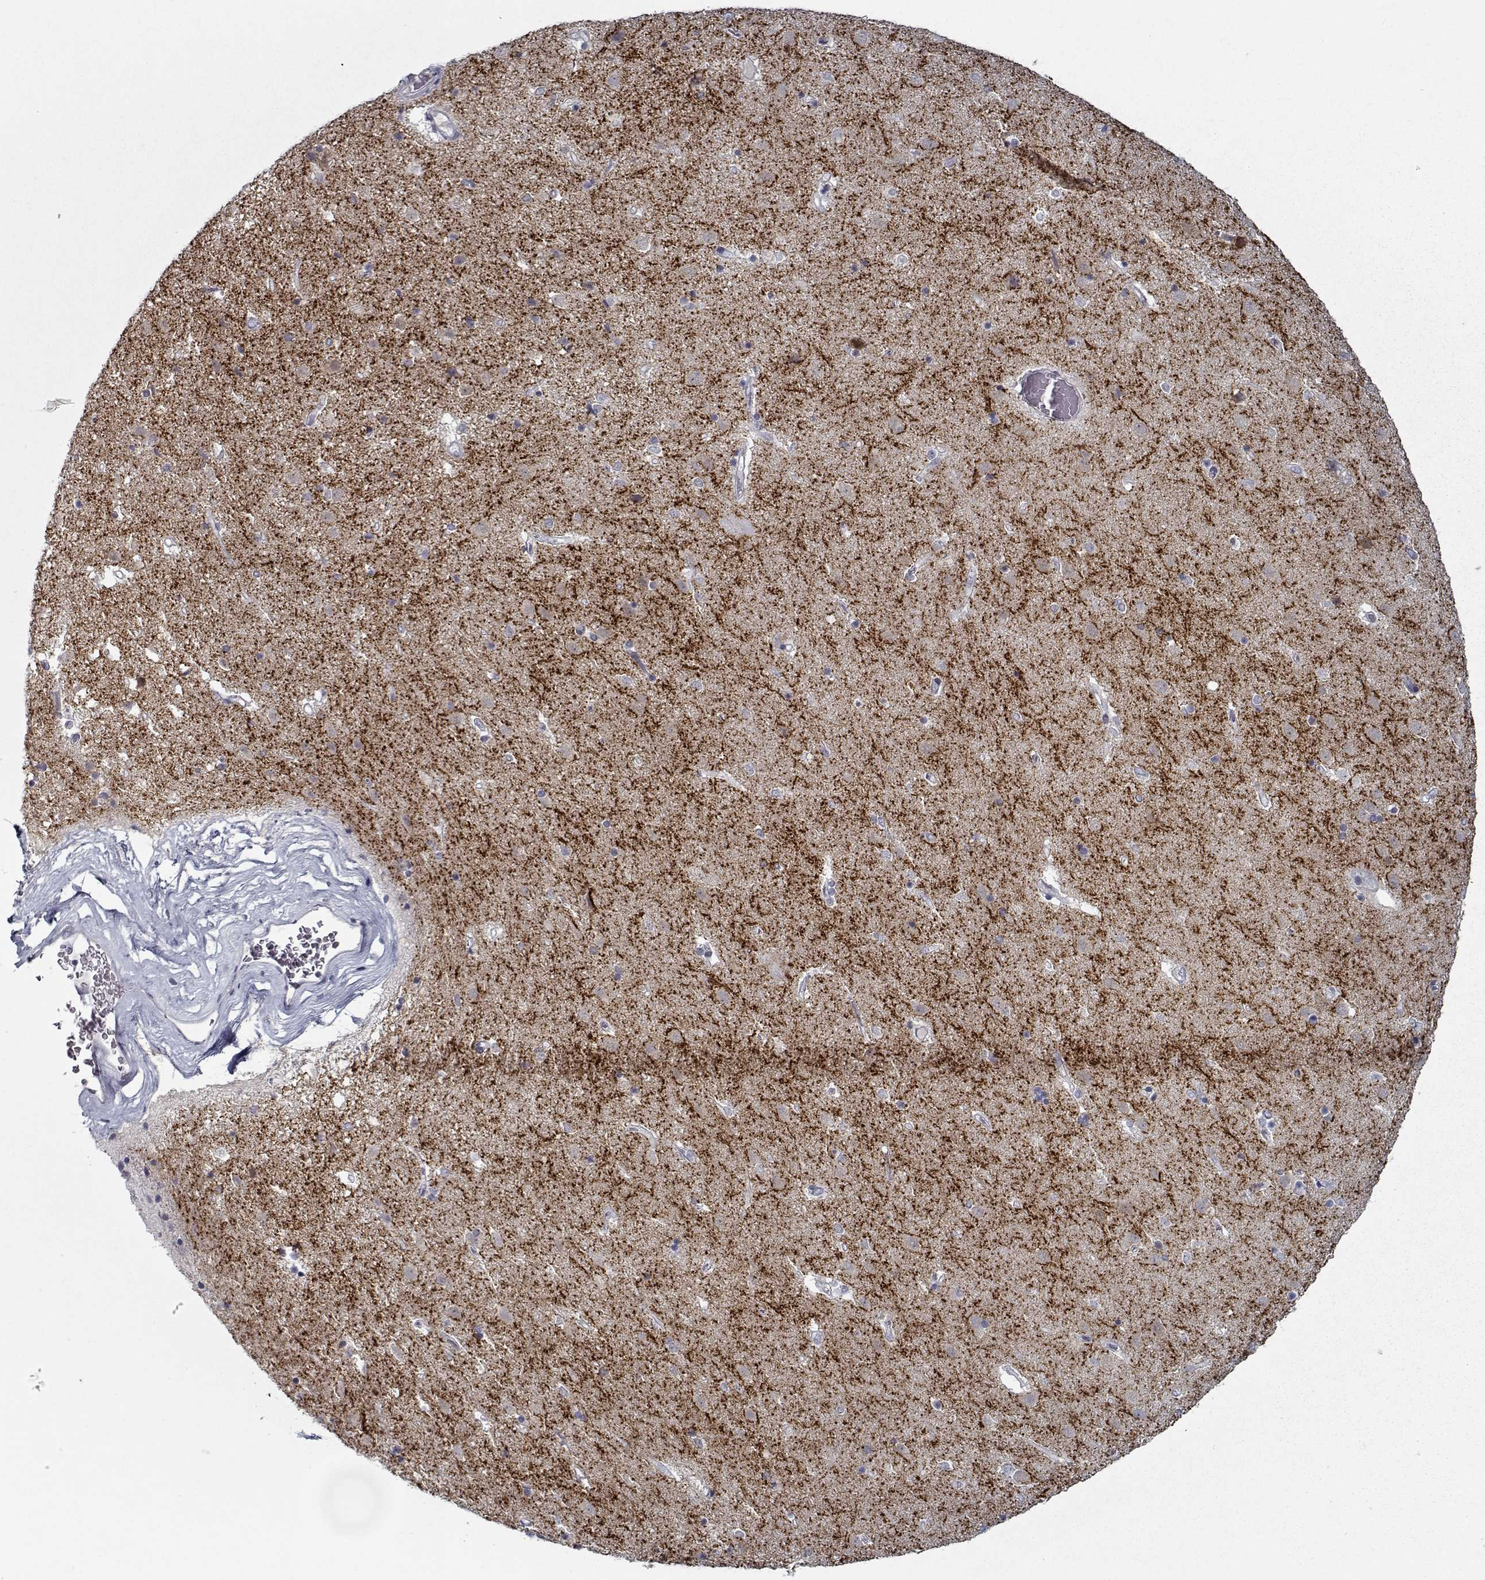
{"staining": {"intensity": "negative", "quantity": "none", "location": "none"}, "tissue": "caudate", "cell_type": "Glial cells", "image_type": "normal", "snomed": [{"axis": "morphology", "description": "Normal tissue, NOS"}, {"axis": "topography", "description": "Lateral ventricle wall"}], "caption": "Caudate was stained to show a protein in brown. There is no significant staining in glial cells. (DAB (3,3'-diaminobenzidine) immunohistochemistry visualized using brightfield microscopy, high magnification).", "gene": "GAD2", "patient": {"sex": "female", "age": 71}}